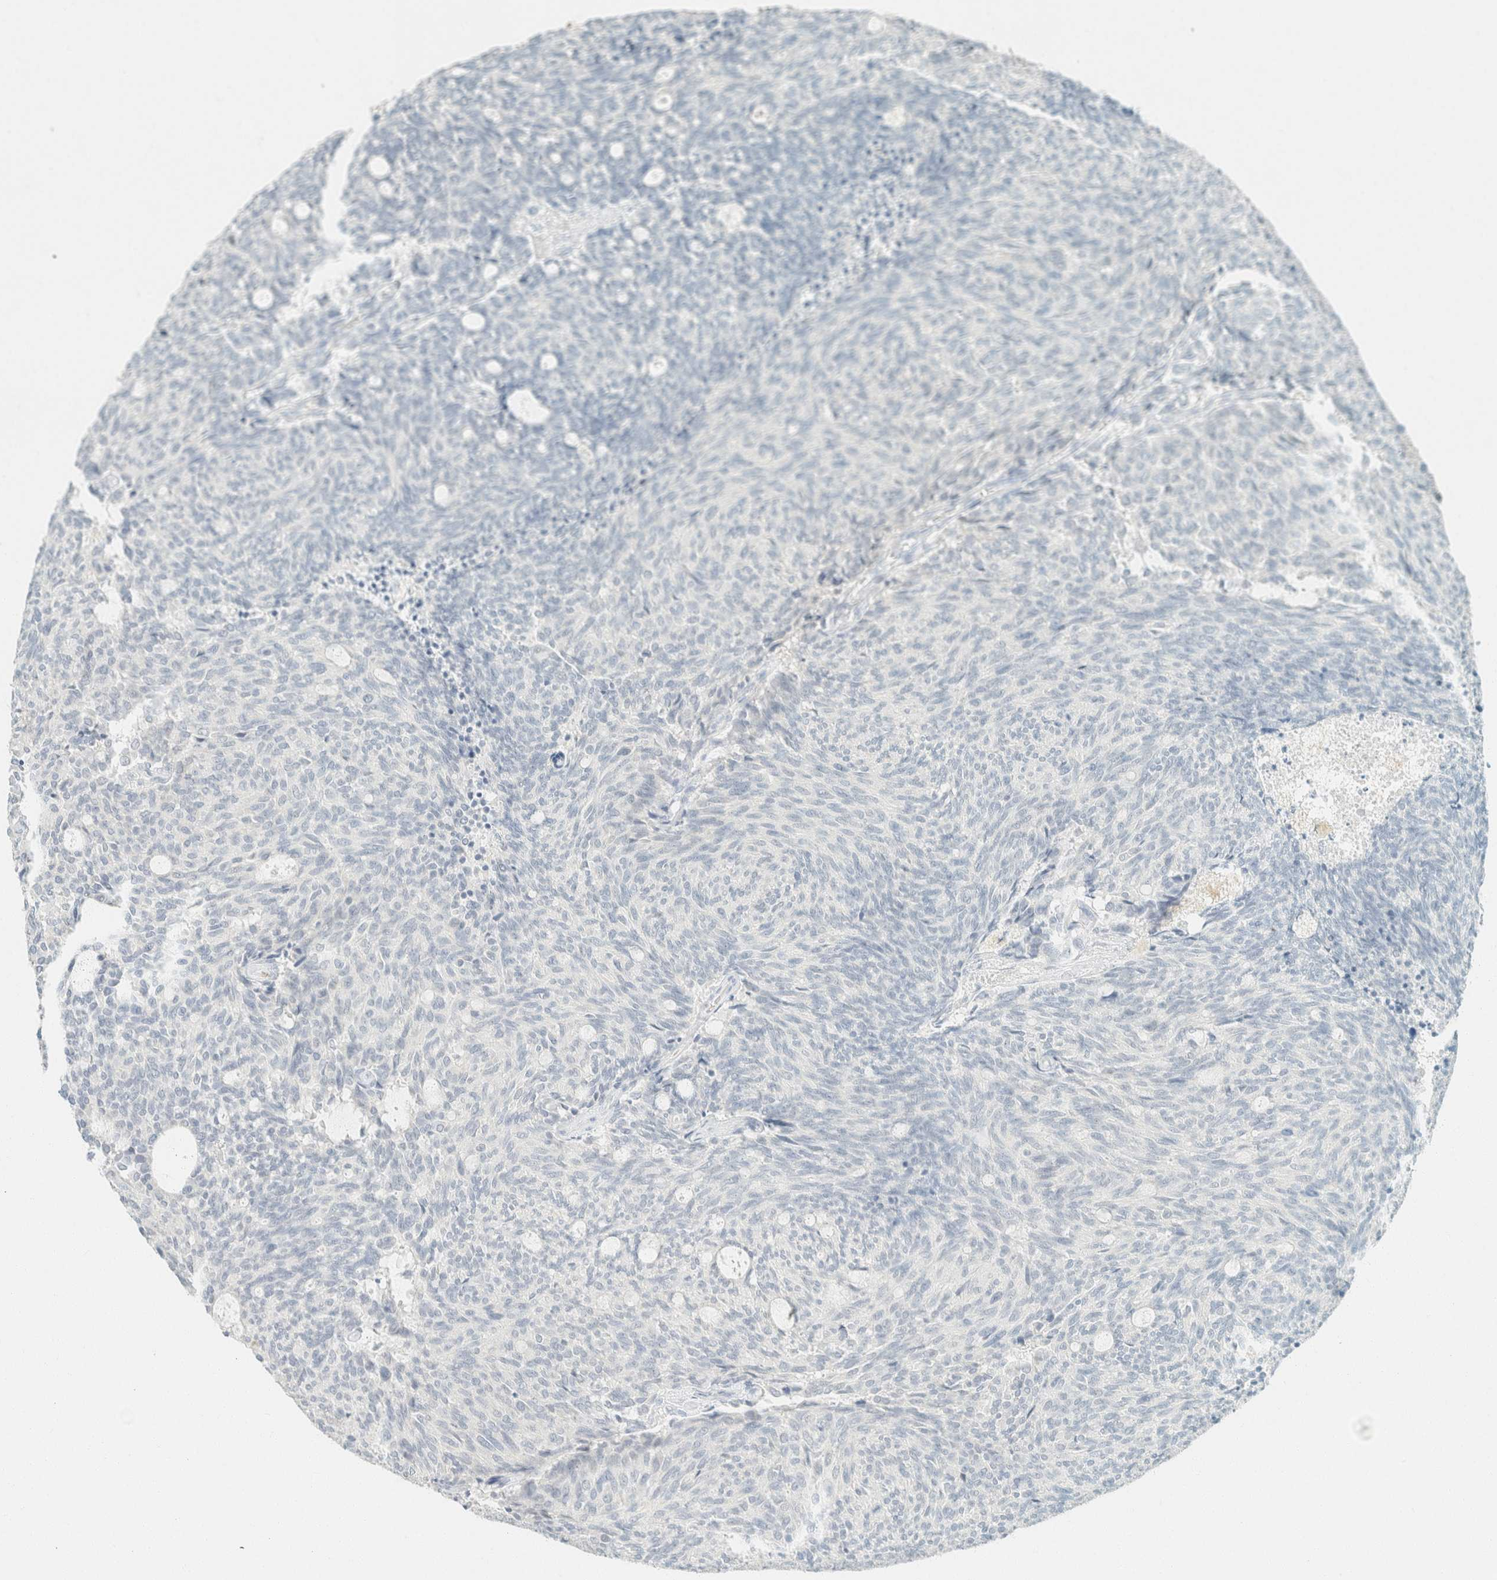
{"staining": {"intensity": "negative", "quantity": "none", "location": "none"}, "tissue": "carcinoid", "cell_type": "Tumor cells", "image_type": "cancer", "snomed": [{"axis": "morphology", "description": "Carcinoid, malignant, NOS"}, {"axis": "topography", "description": "Pancreas"}], "caption": "This is an immunohistochemistry (IHC) image of human carcinoid (malignant). There is no expression in tumor cells.", "gene": "GPA33", "patient": {"sex": "female", "age": 54}}